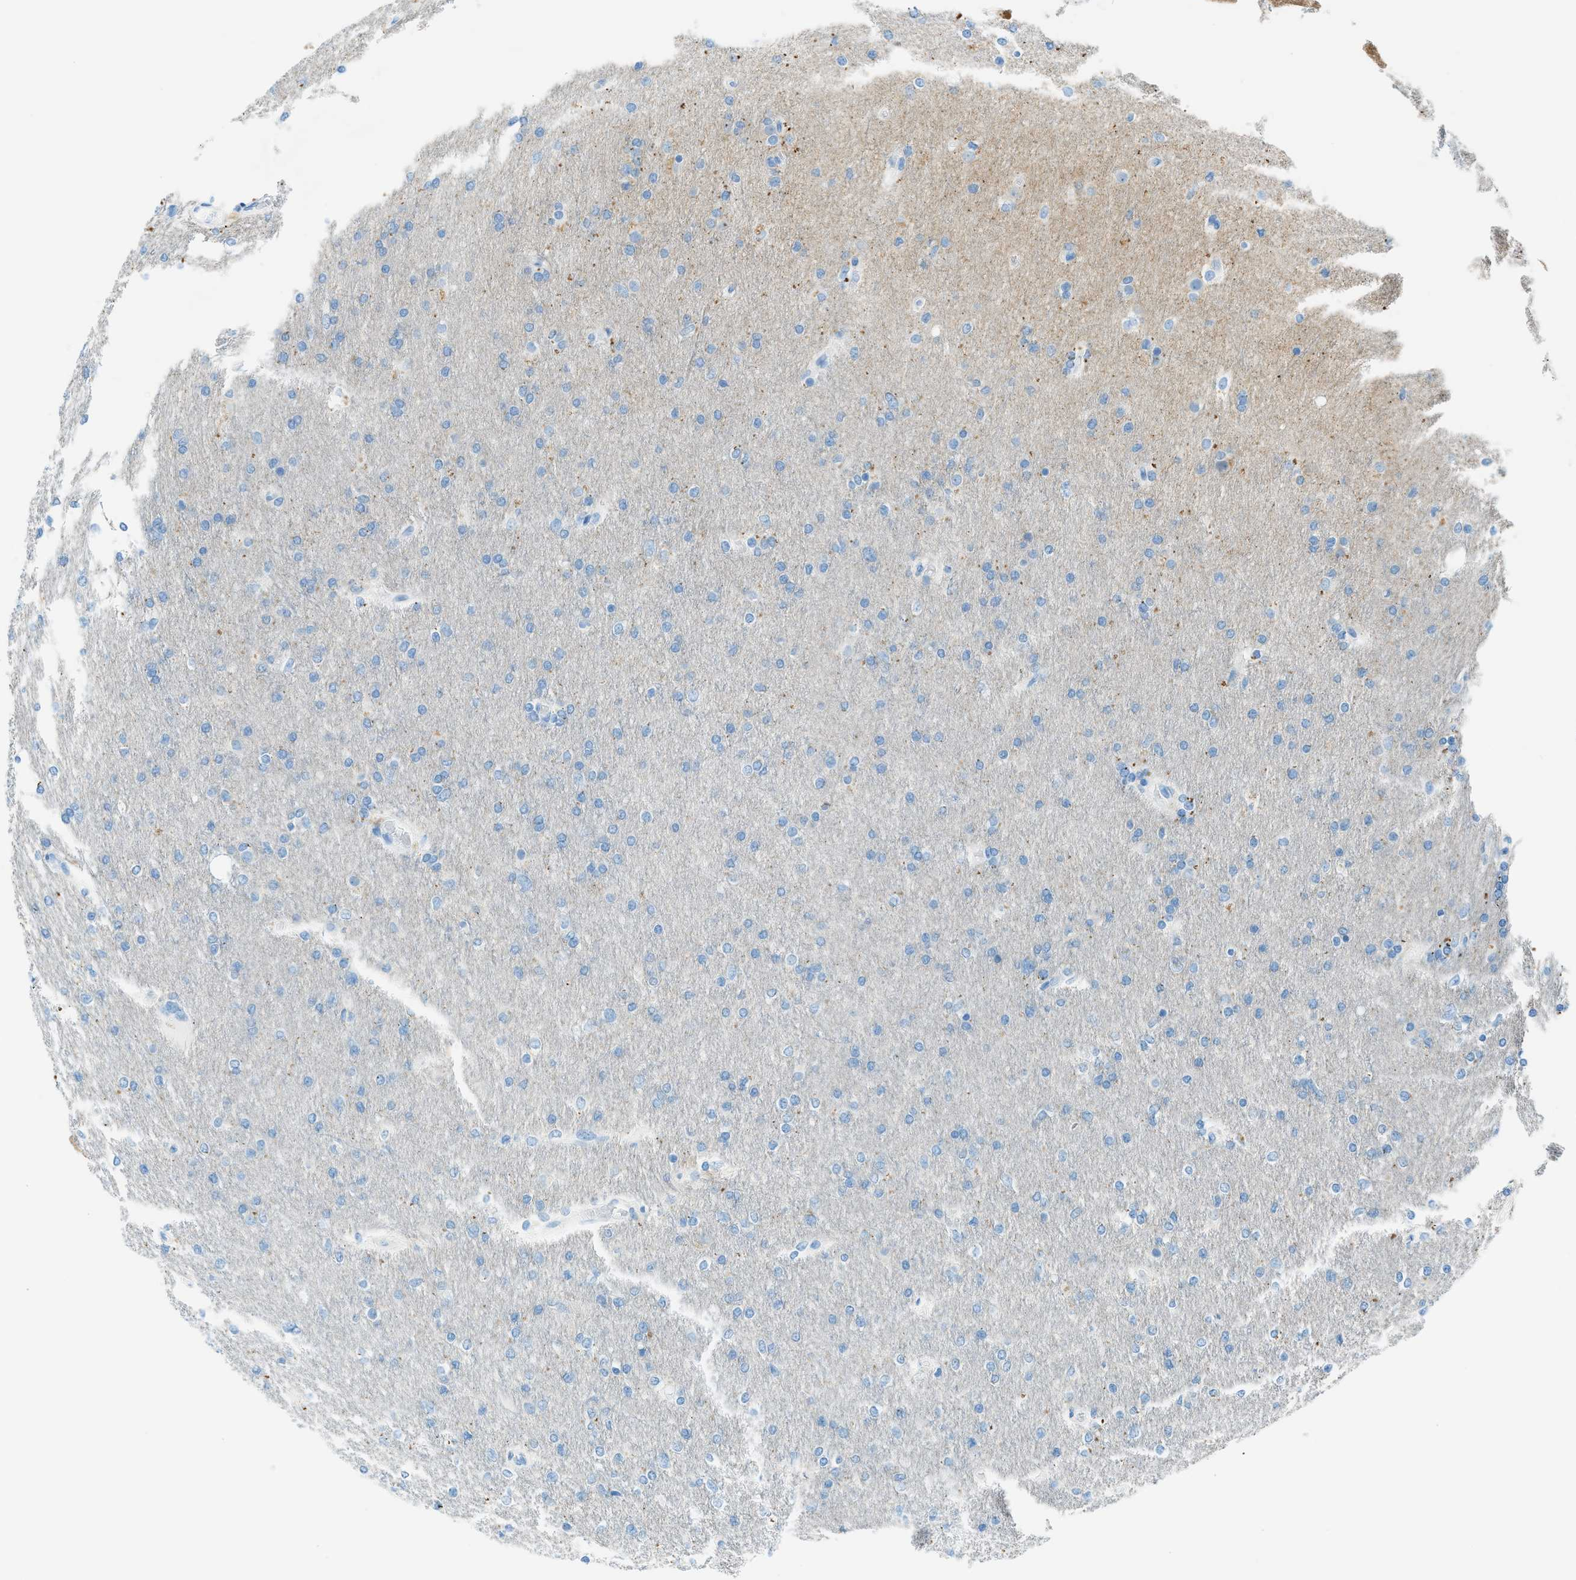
{"staining": {"intensity": "negative", "quantity": "none", "location": "none"}, "tissue": "glioma", "cell_type": "Tumor cells", "image_type": "cancer", "snomed": [{"axis": "morphology", "description": "Glioma, malignant, High grade"}, {"axis": "topography", "description": "Cerebral cortex"}], "caption": "Tumor cells show no significant expression in glioma. The staining was performed using DAB to visualize the protein expression in brown, while the nuclei were stained in blue with hematoxylin (Magnification: 20x).", "gene": "C21orf62", "patient": {"sex": "female", "age": 36}}